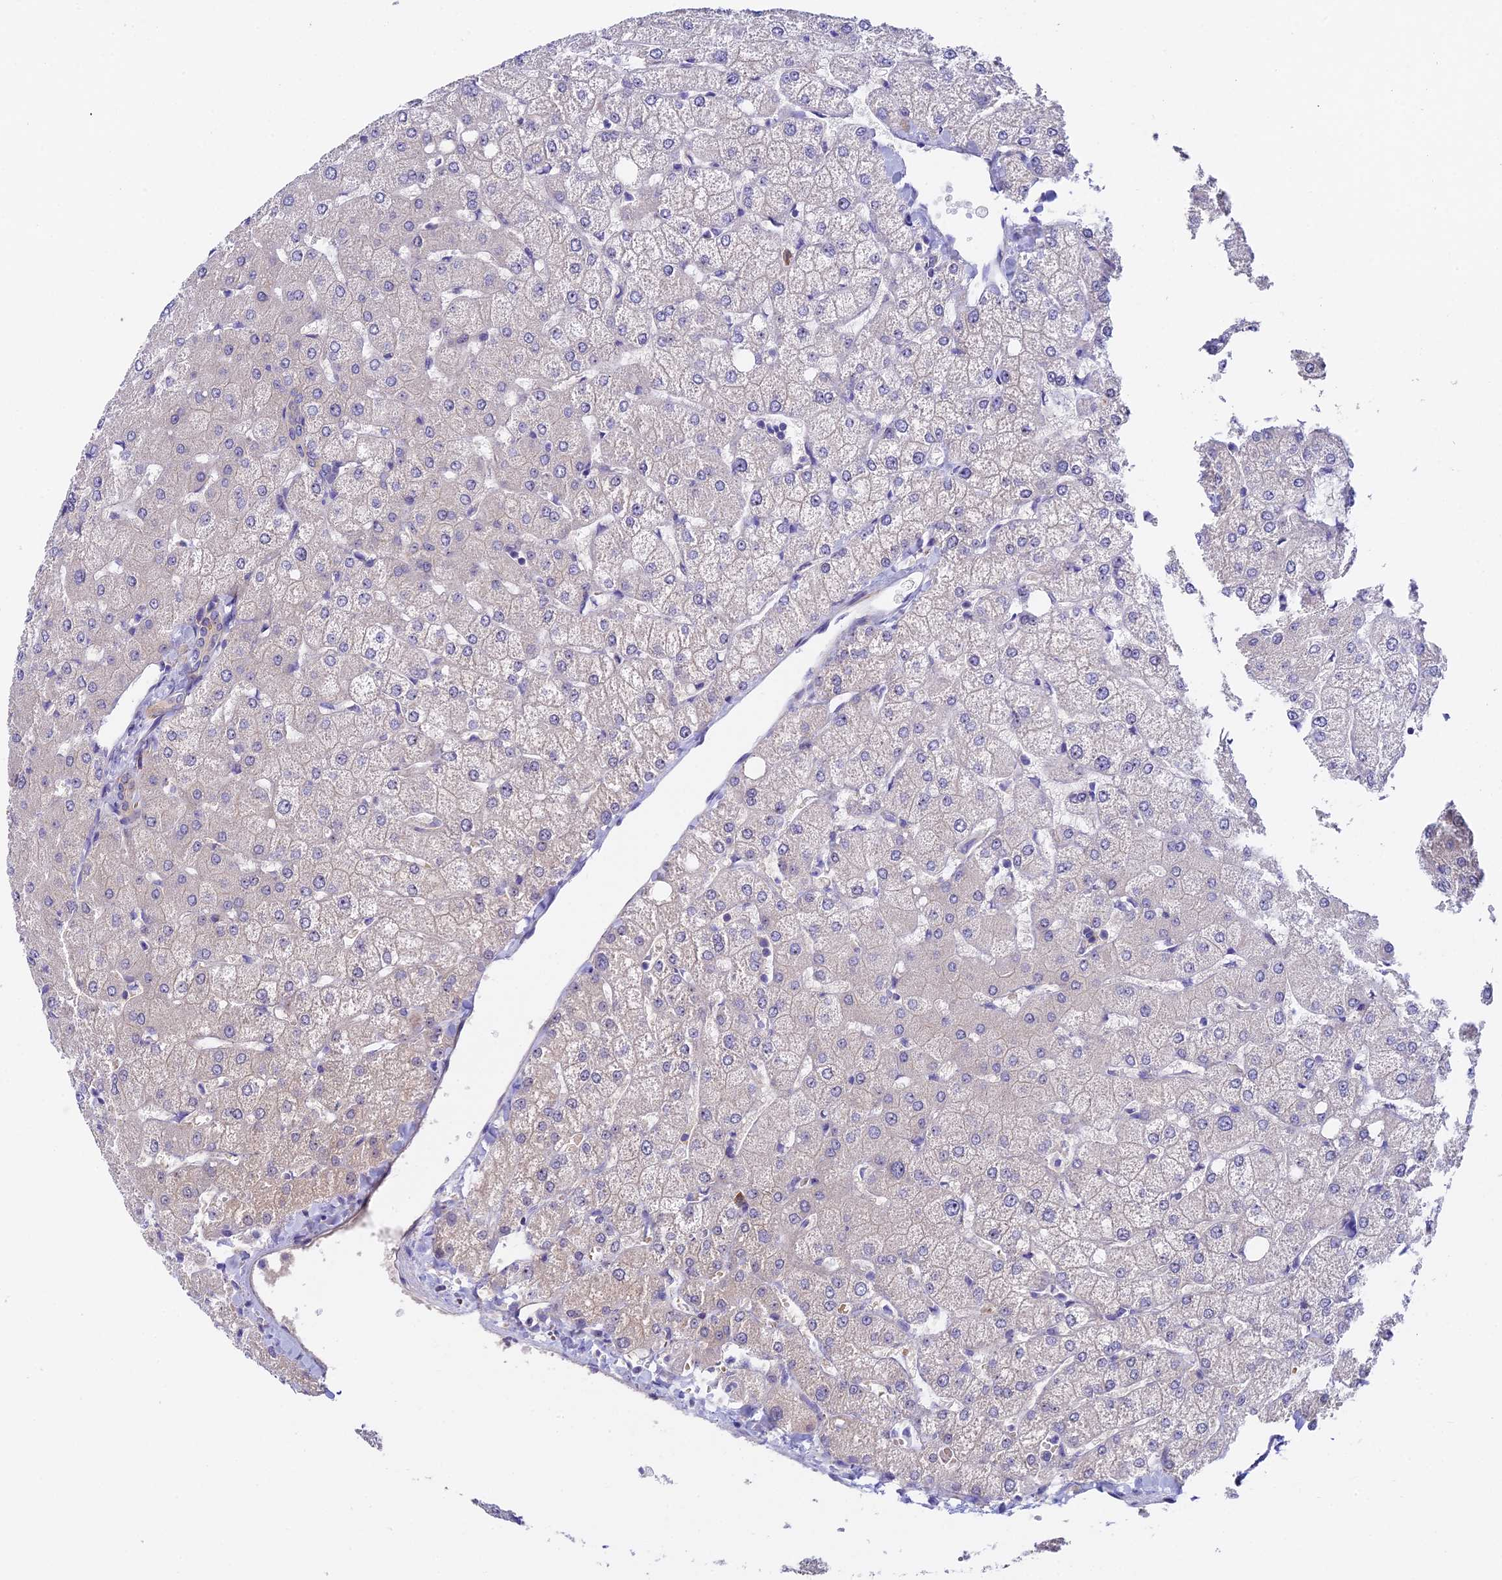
{"staining": {"intensity": "negative", "quantity": "none", "location": "none"}, "tissue": "liver", "cell_type": "Cholangiocytes", "image_type": "normal", "snomed": [{"axis": "morphology", "description": "Normal tissue, NOS"}, {"axis": "topography", "description": "Liver"}], "caption": "Protein analysis of unremarkable liver displays no significant positivity in cholangiocytes.", "gene": "DUSP29", "patient": {"sex": "female", "age": 54}}